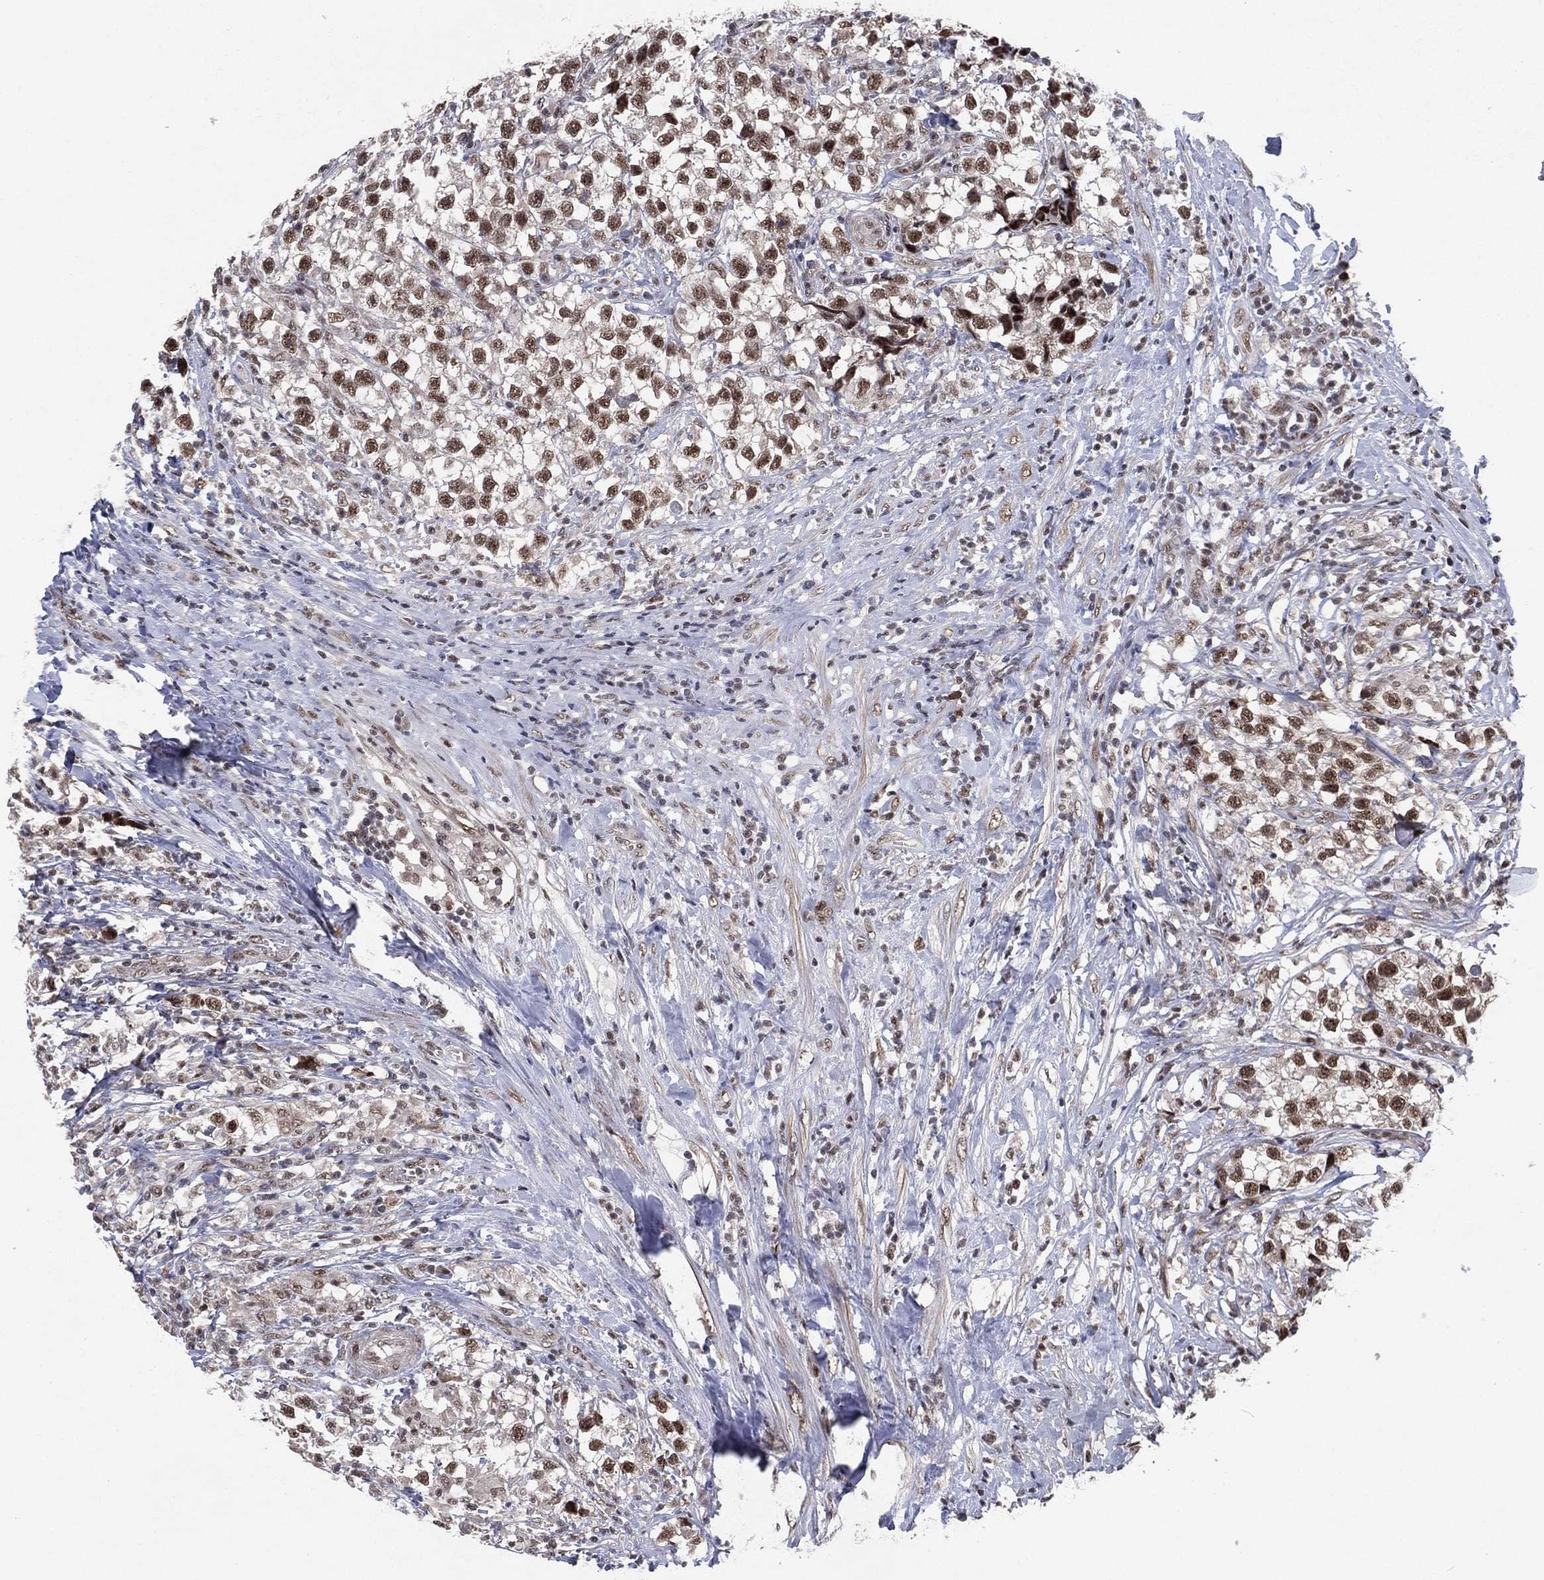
{"staining": {"intensity": "moderate", "quantity": ">75%", "location": "nuclear"}, "tissue": "testis cancer", "cell_type": "Tumor cells", "image_type": "cancer", "snomed": [{"axis": "morphology", "description": "Seminoma, NOS"}, {"axis": "topography", "description": "Testis"}], "caption": "Human testis cancer stained for a protein (brown) reveals moderate nuclear positive staining in about >75% of tumor cells.", "gene": "DGCR8", "patient": {"sex": "male", "age": 46}}